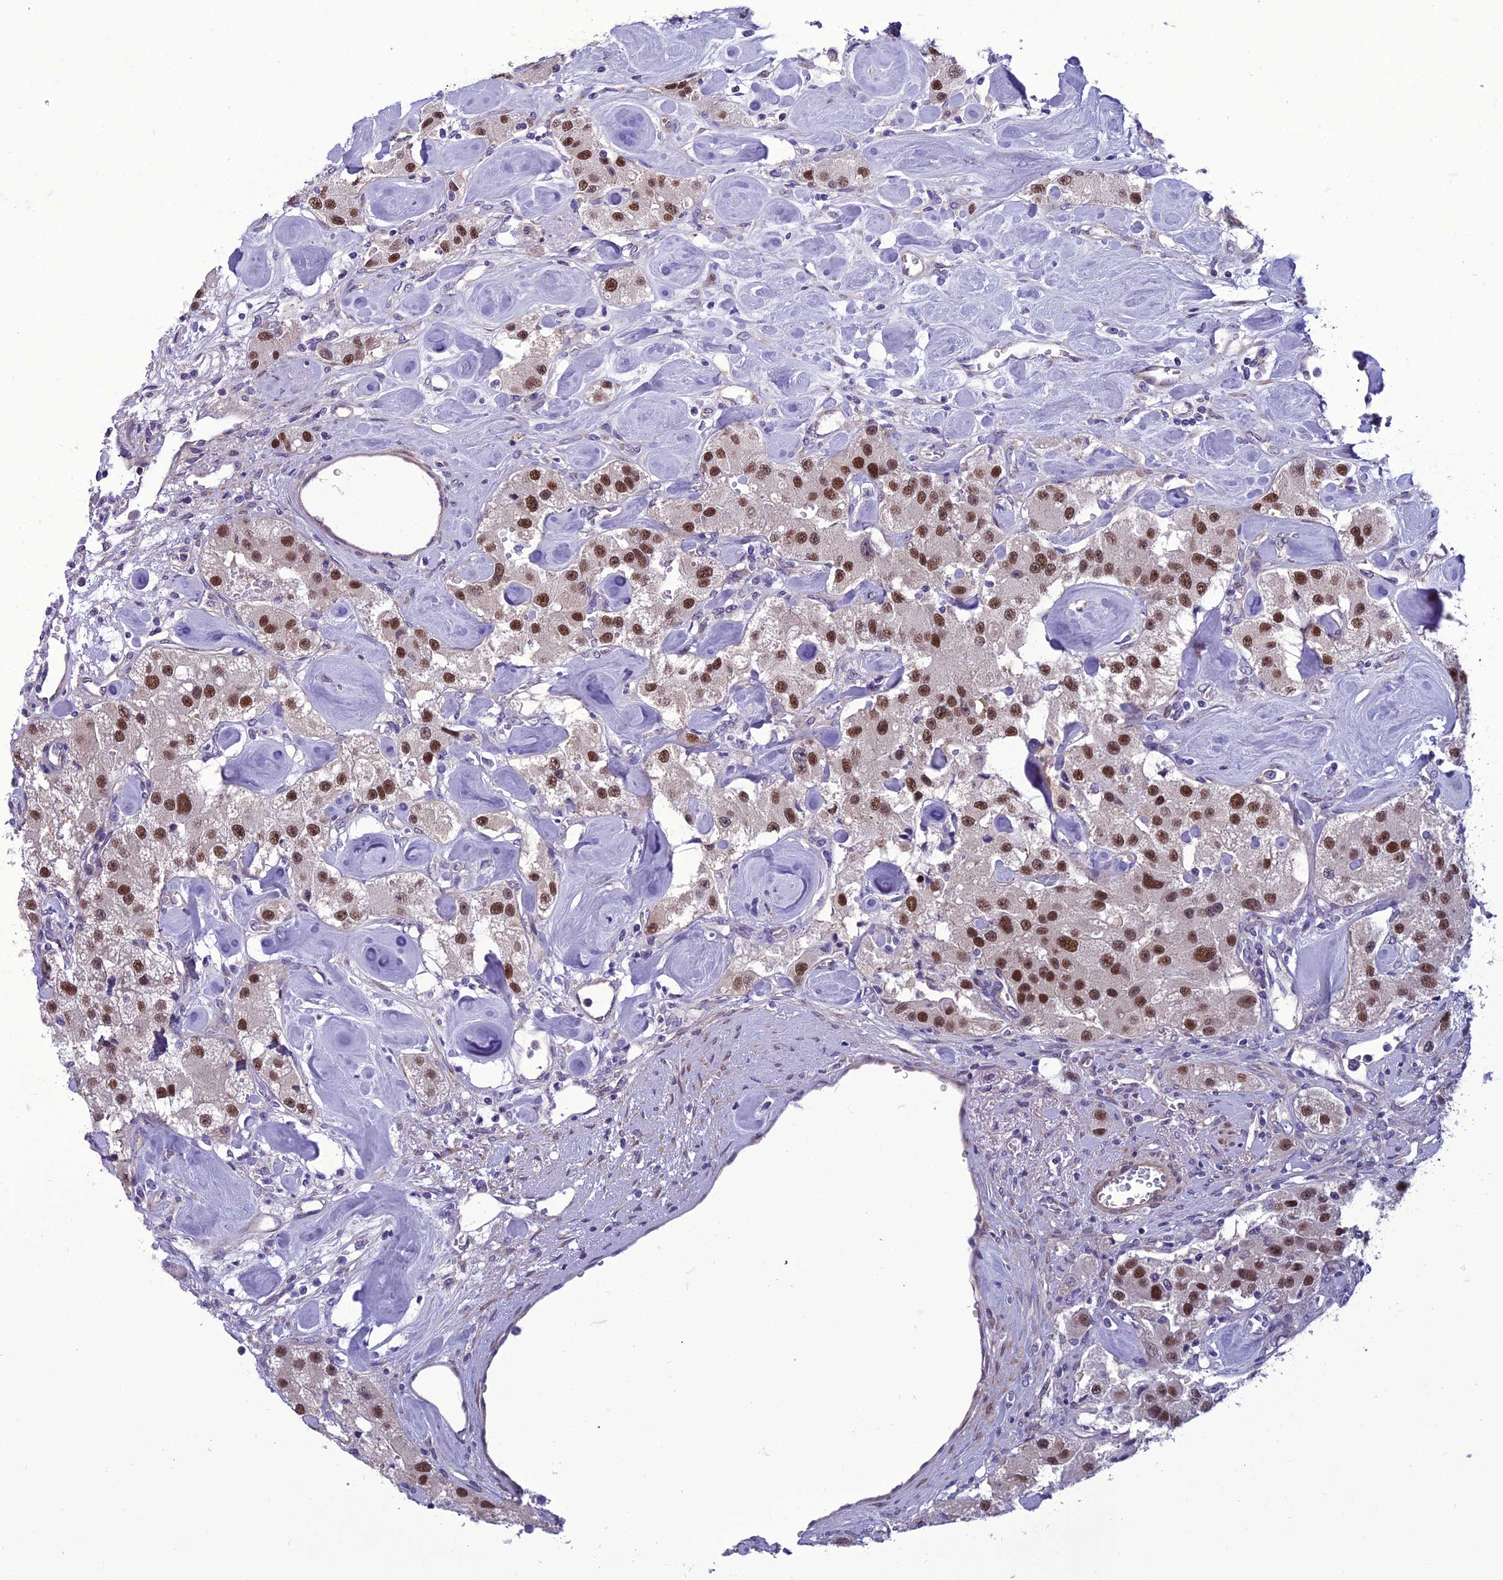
{"staining": {"intensity": "strong", "quantity": ">75%", "location": "nuclear"}, "tissue": "carcinoid", "cell_type": "Tumor cells", "image_type": "cancer", "snomed": [{"axis": "morphology", "description": "Carcinoid, malignant, NOS"}, {"axis": "topography", "description": "Pancreas"}], "caption": "This micrograph shows carcinoid stained with immunohistochemistry (IHC) to label a protein in brown. The nuclear of tumor cells show strong positivity for the protein. Nuclei are counter-stained blue.", "gene": "GAB4", "patient": {"sex": "male", "age": 41}}